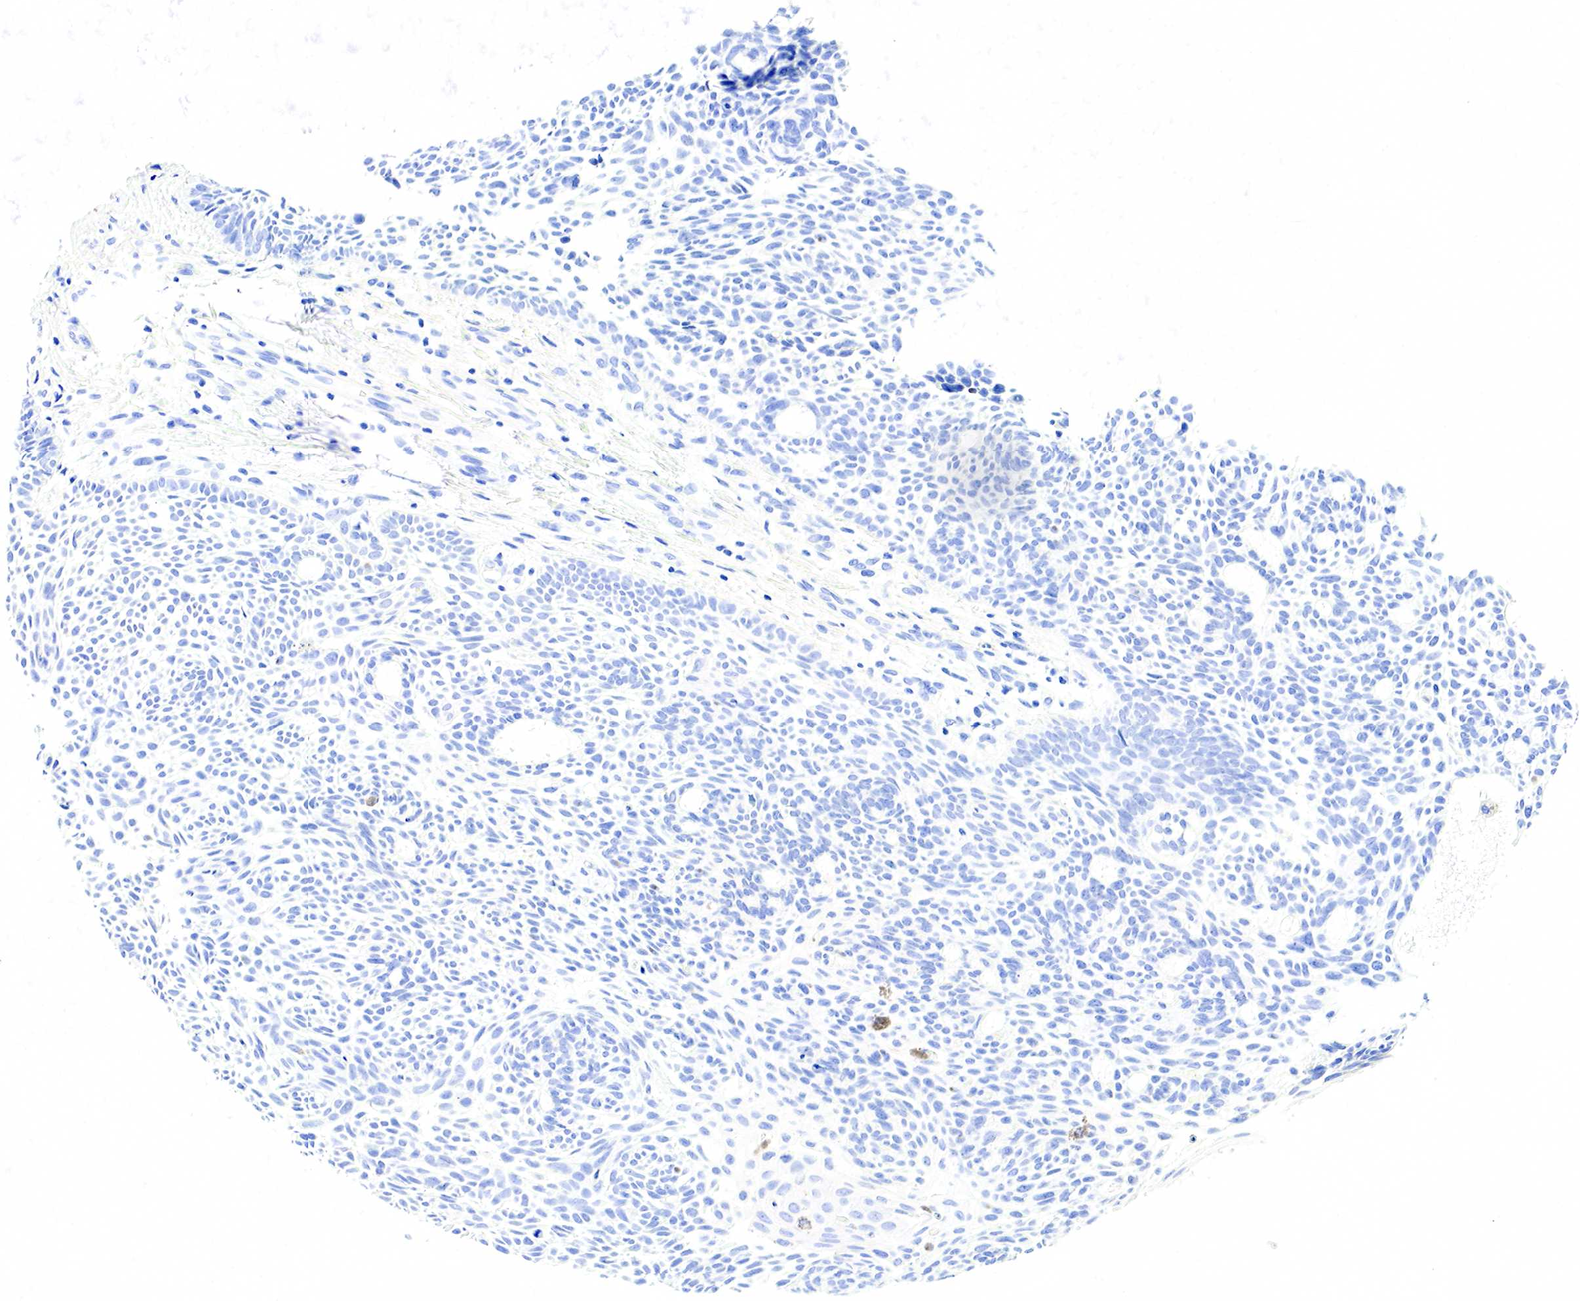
{"staining": {"intensity": "negative", "quantity": "none", "location": "none"}, "tissue": "skin cancer", "cell_type": "Tumor cells", "image_type": "cancer", "snomed": [{"axis": "morphology", "description": "Basal cell carcinoma"}, {"axis": "topography", "description": "Skin"}], "caption": "Tumor cells are negative for brown protein staining in basal cell carcinoma (skin).", "gene": "FUT4", "patient": {"sex": "male", "age": 58}}